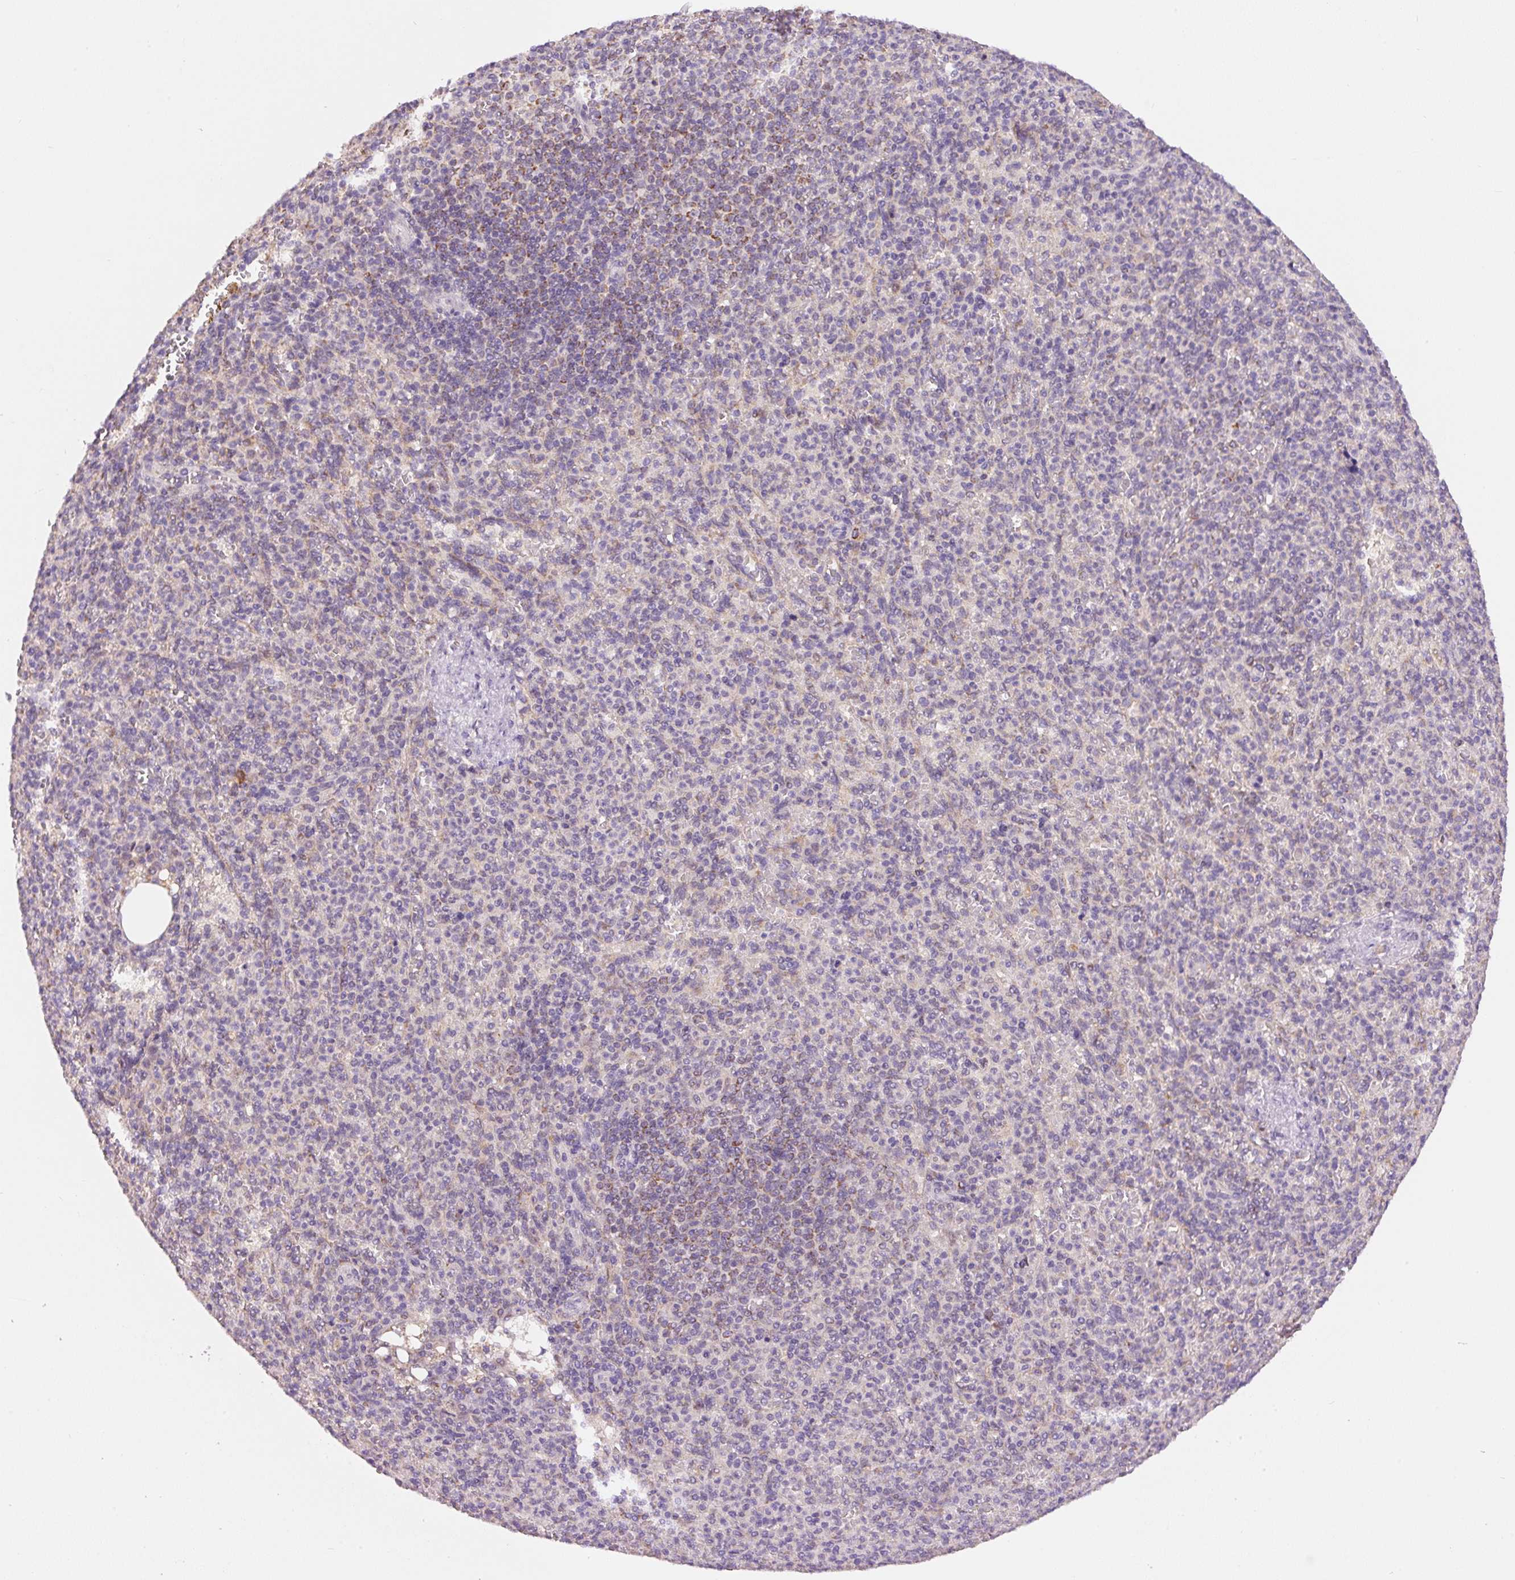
{"staining": {"intensity": "negative", "quantity": "none", "location": "none"}, "tissue": "spleen", "cell_type": "Cells in red pulp", "image_type": "normal", "snomed": [{"axis": "morphology", "description": "Normal tissue, NOS"}, {"axis": "topography", "description": "Spleen"}], "caption": "Histopathology image shows no significant protein staining in cells in red pulp of benign spleen. The staining was performed using DAB to visualize the protein expression in brown, while the nuclei were stained in blue with hematoxylin (Magnification: 20x).", "gene": "PCK2", "patient": {"sex": "female", "age": 74}}